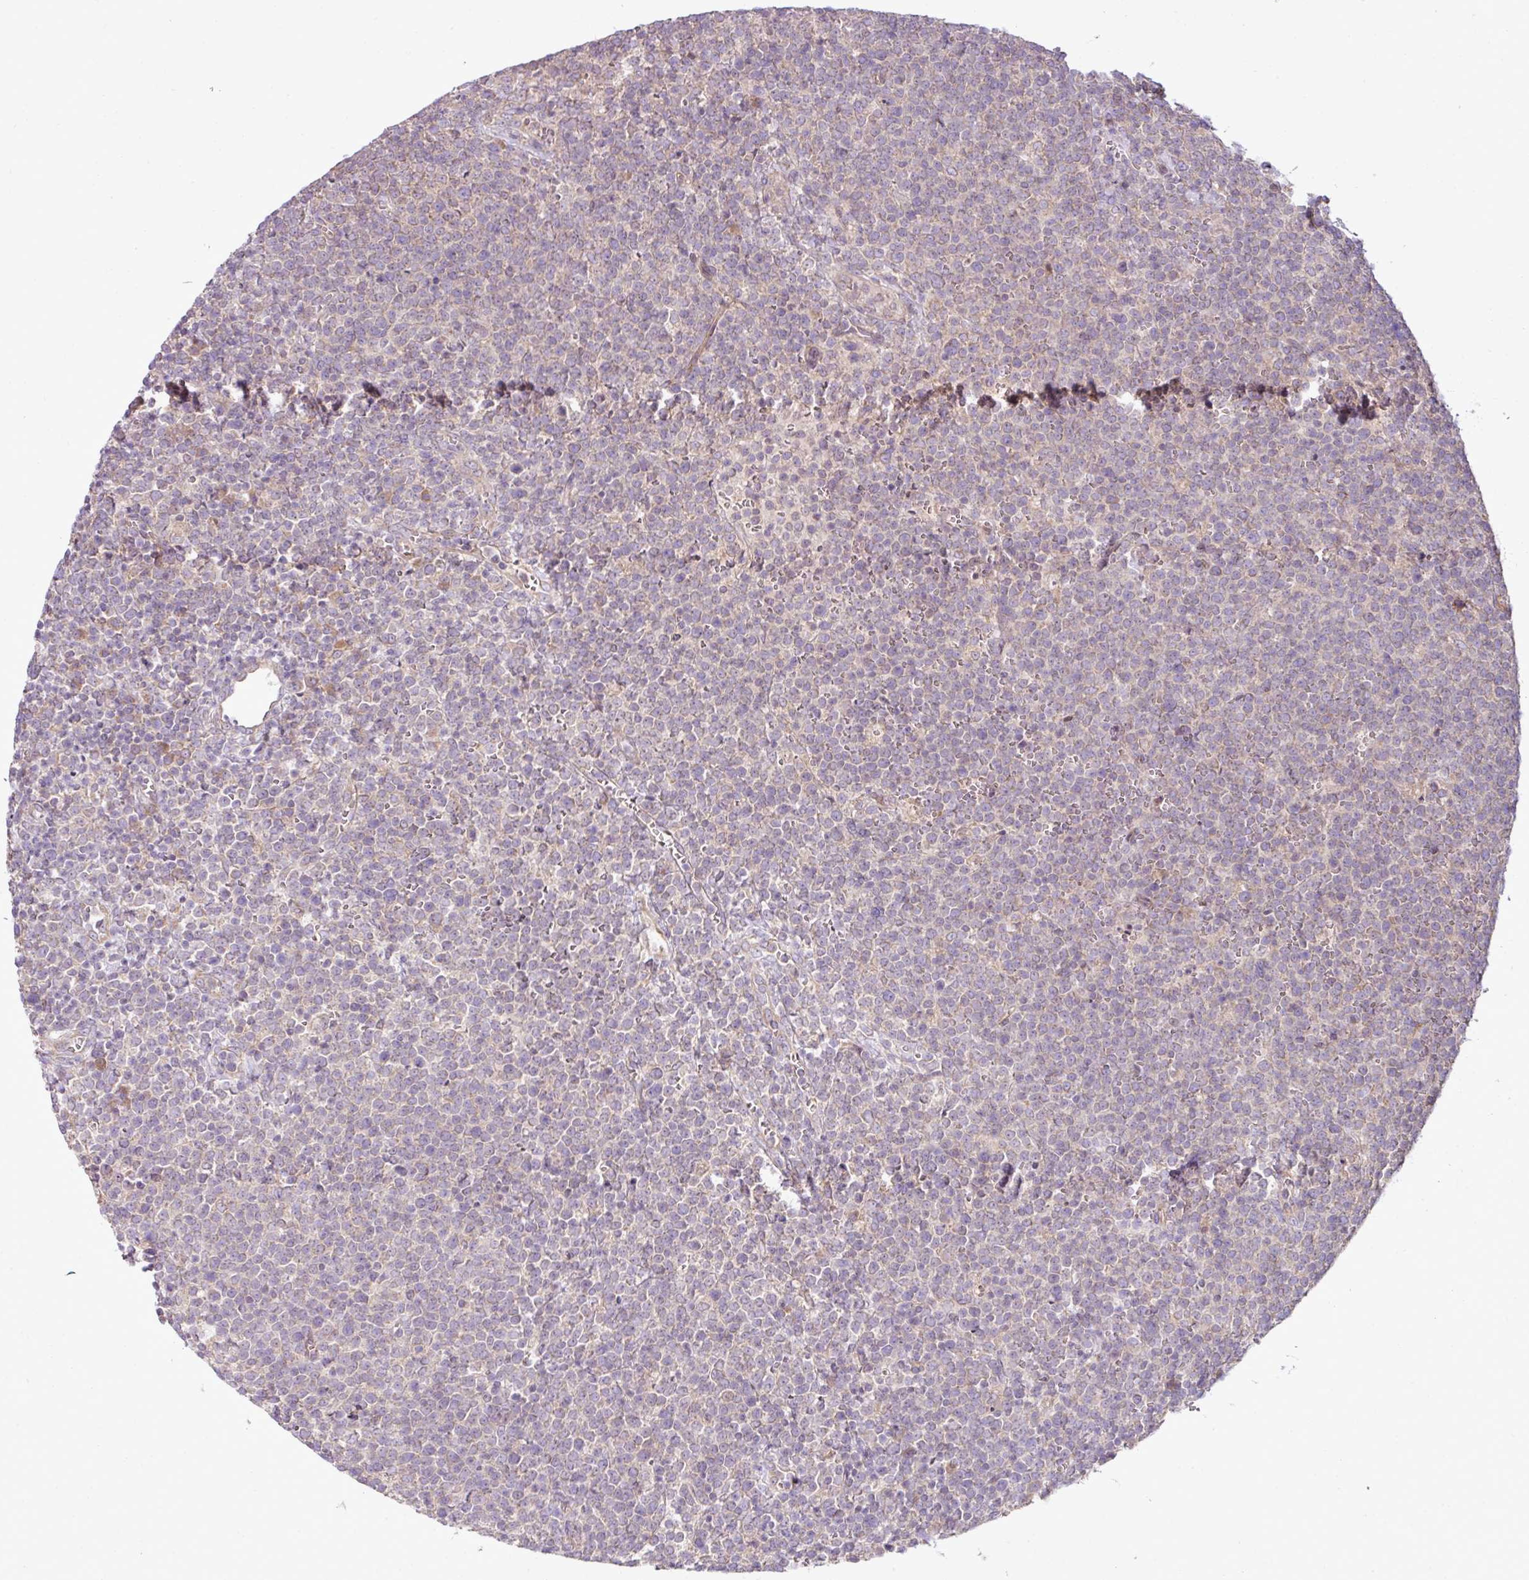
{"staining": {"intensity": "weak", "quantity": "<25%", "location": "cytoplasmic/membranous"}, "tissue": "lymphoma", "cell_type": "Tumor cells", "image_type": "cancer", "snomed": [{"axis": "morphology", "description": "Malignant lymphoma, non-Hodgkin's type, High grade"}, {"axis": "topography", "description": "Lymph node"}], "caption": "An immunohistochemistry (IHC) micrograph of malignant lymphoma, non-Hodgkin's type (high-grade) is shown. There is no staining in tumor cells of malignant lymphoma, non-Hodgkin's type (high-grade).", "gene": "COX18", "patient": {"sex": "male", "age": 61}}